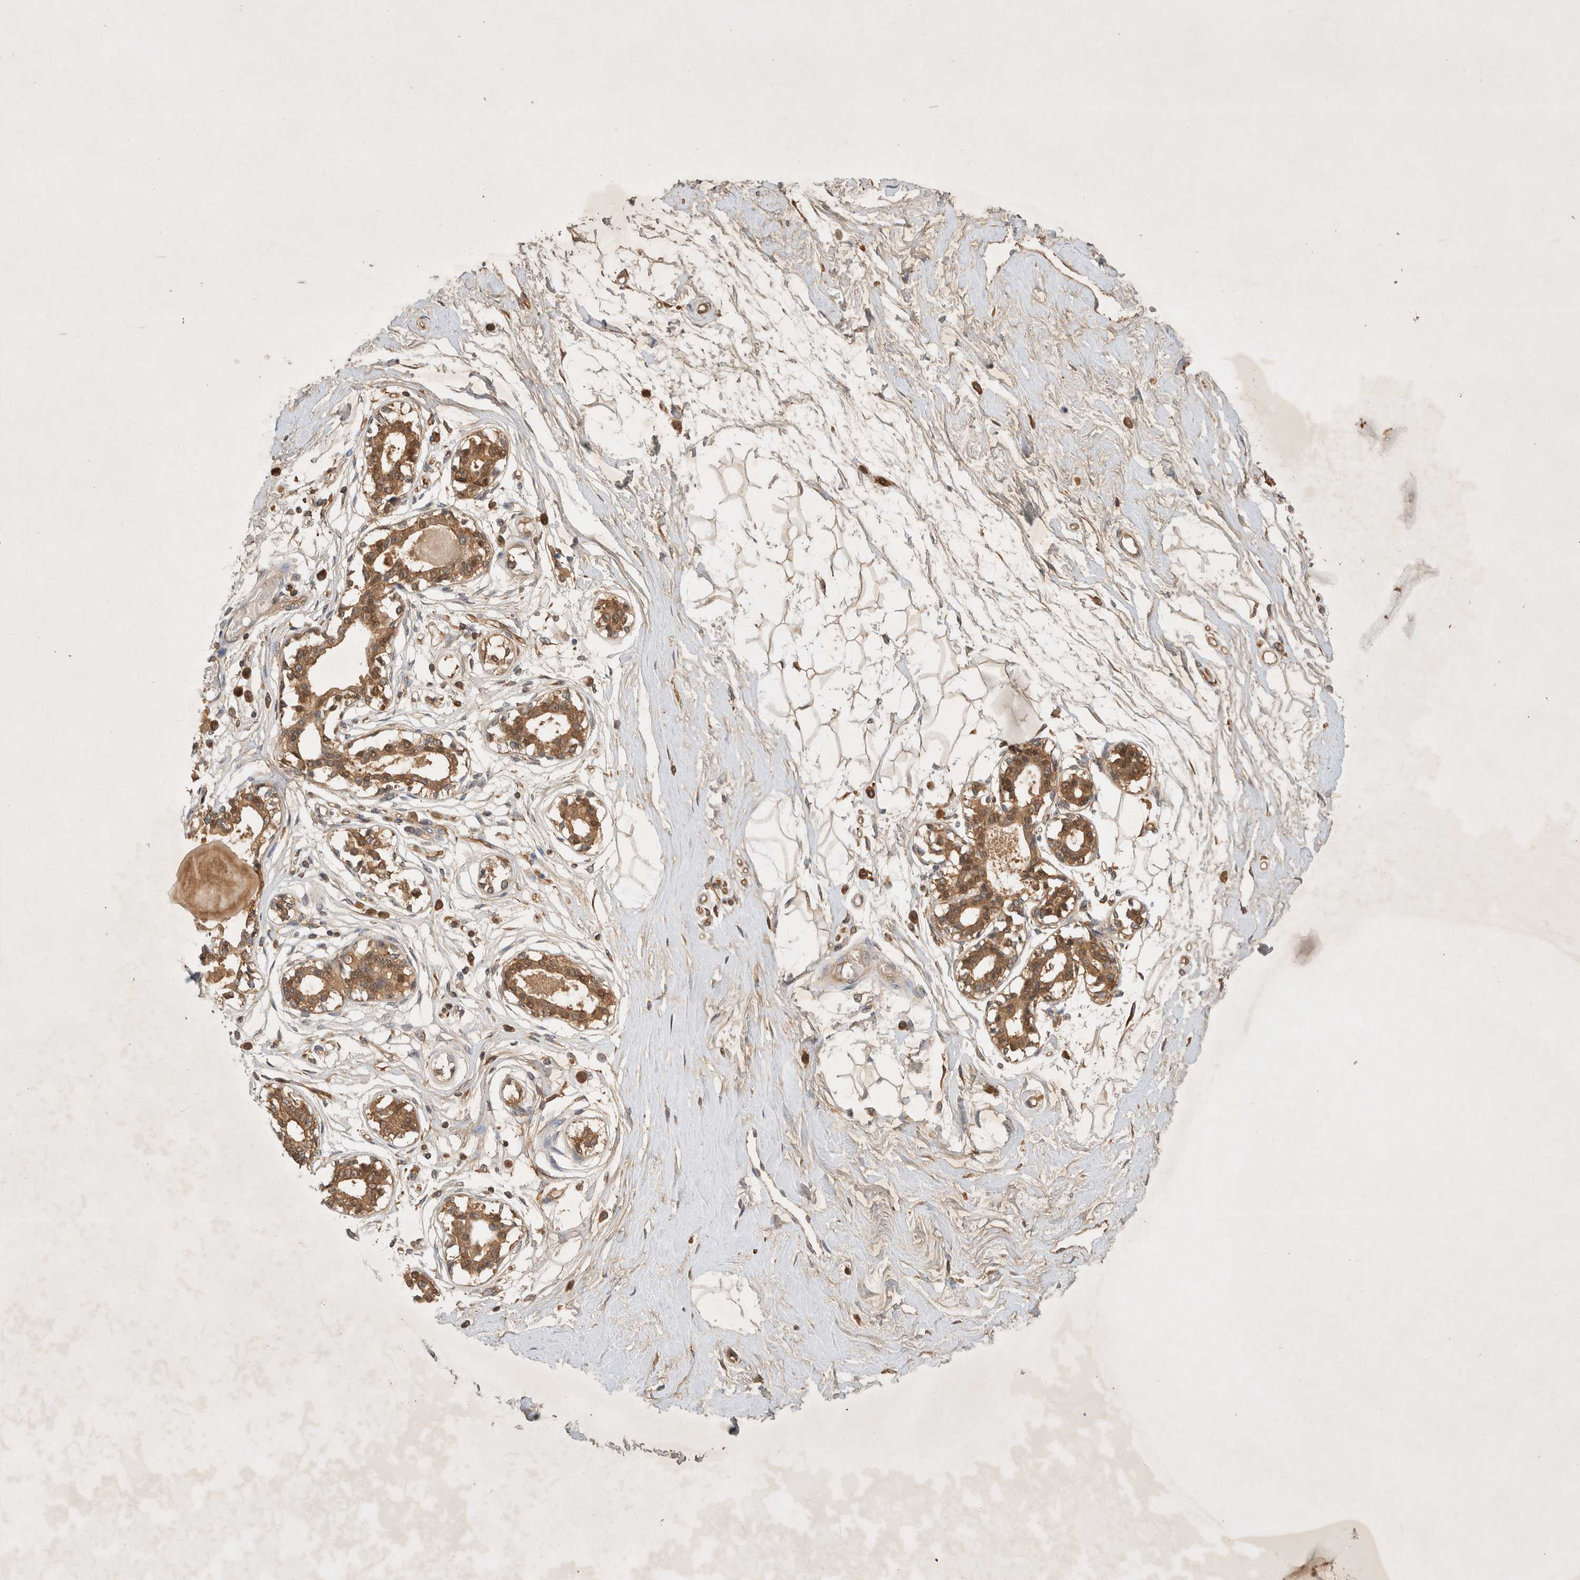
{"staining": {"intensity": "moderate", "quantity": "25%-75%", "location": "cytoplasmic/membranous"}, "tissue": "breast", "cell_type": "Adipocytes", "image_type": "normal", "snomed": [{"axis": "morphology", "description": "Normal tissue, NOS"}, {"axis": "topography", "description": "Breast"}], "caption": "Immunohistochemistry micrograph of normal breast: human breast stained using IHC reveals medium levels of moderate protein expression localized specifically in the cytoplasmic/membranous of adipocytes, appearing as a cytoplasmic/membranous brown color.", "gene": "YES1", "patient": {"sex": "female", "age": 45}}